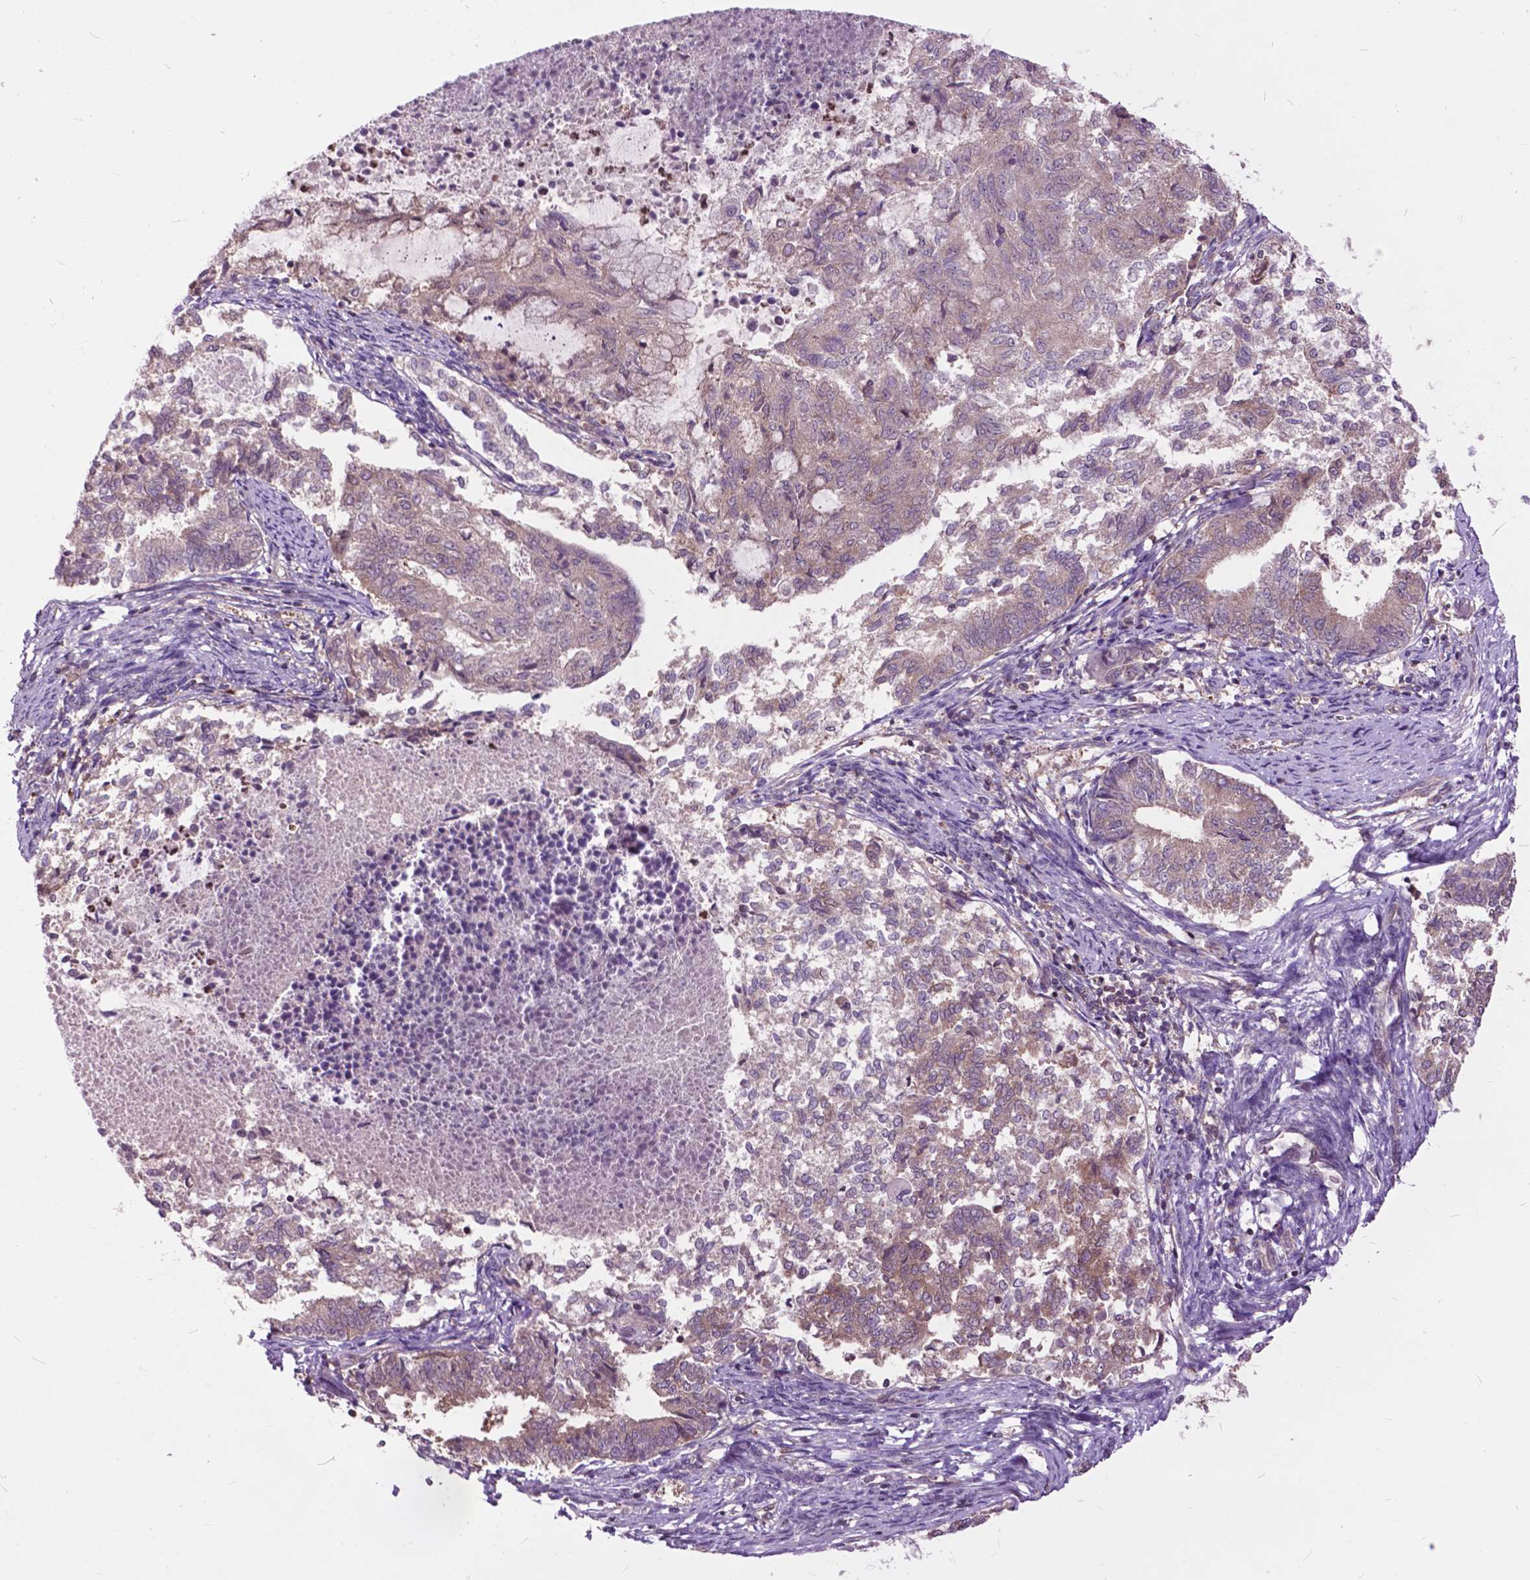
{"staining": {"intensity": "weak", "quantity": ">75%", "location": "cytoplasmic/membranous"}, "tissue": "endometrial cancer", "cell_type": "Tumor cells", "image_type": "cancer", "snomed": [{"axis": "morphology", "description": "Adenocarcinoma, NOS"}, {"axis": "topography", "description": "Endometrium"}], "caption": "Immunohistochemistry (IHC) image of neoplastic tissue: endometrial cancer stained using immunohistochemistry displays low levels of weak protein expression localized specifically in the cytoplasmic/membranous of tumor cells, appearing as a cytoplasmic/membranous brown color.", "gene": "ARAF", "patient": {"sex": "female", "age": 65}}